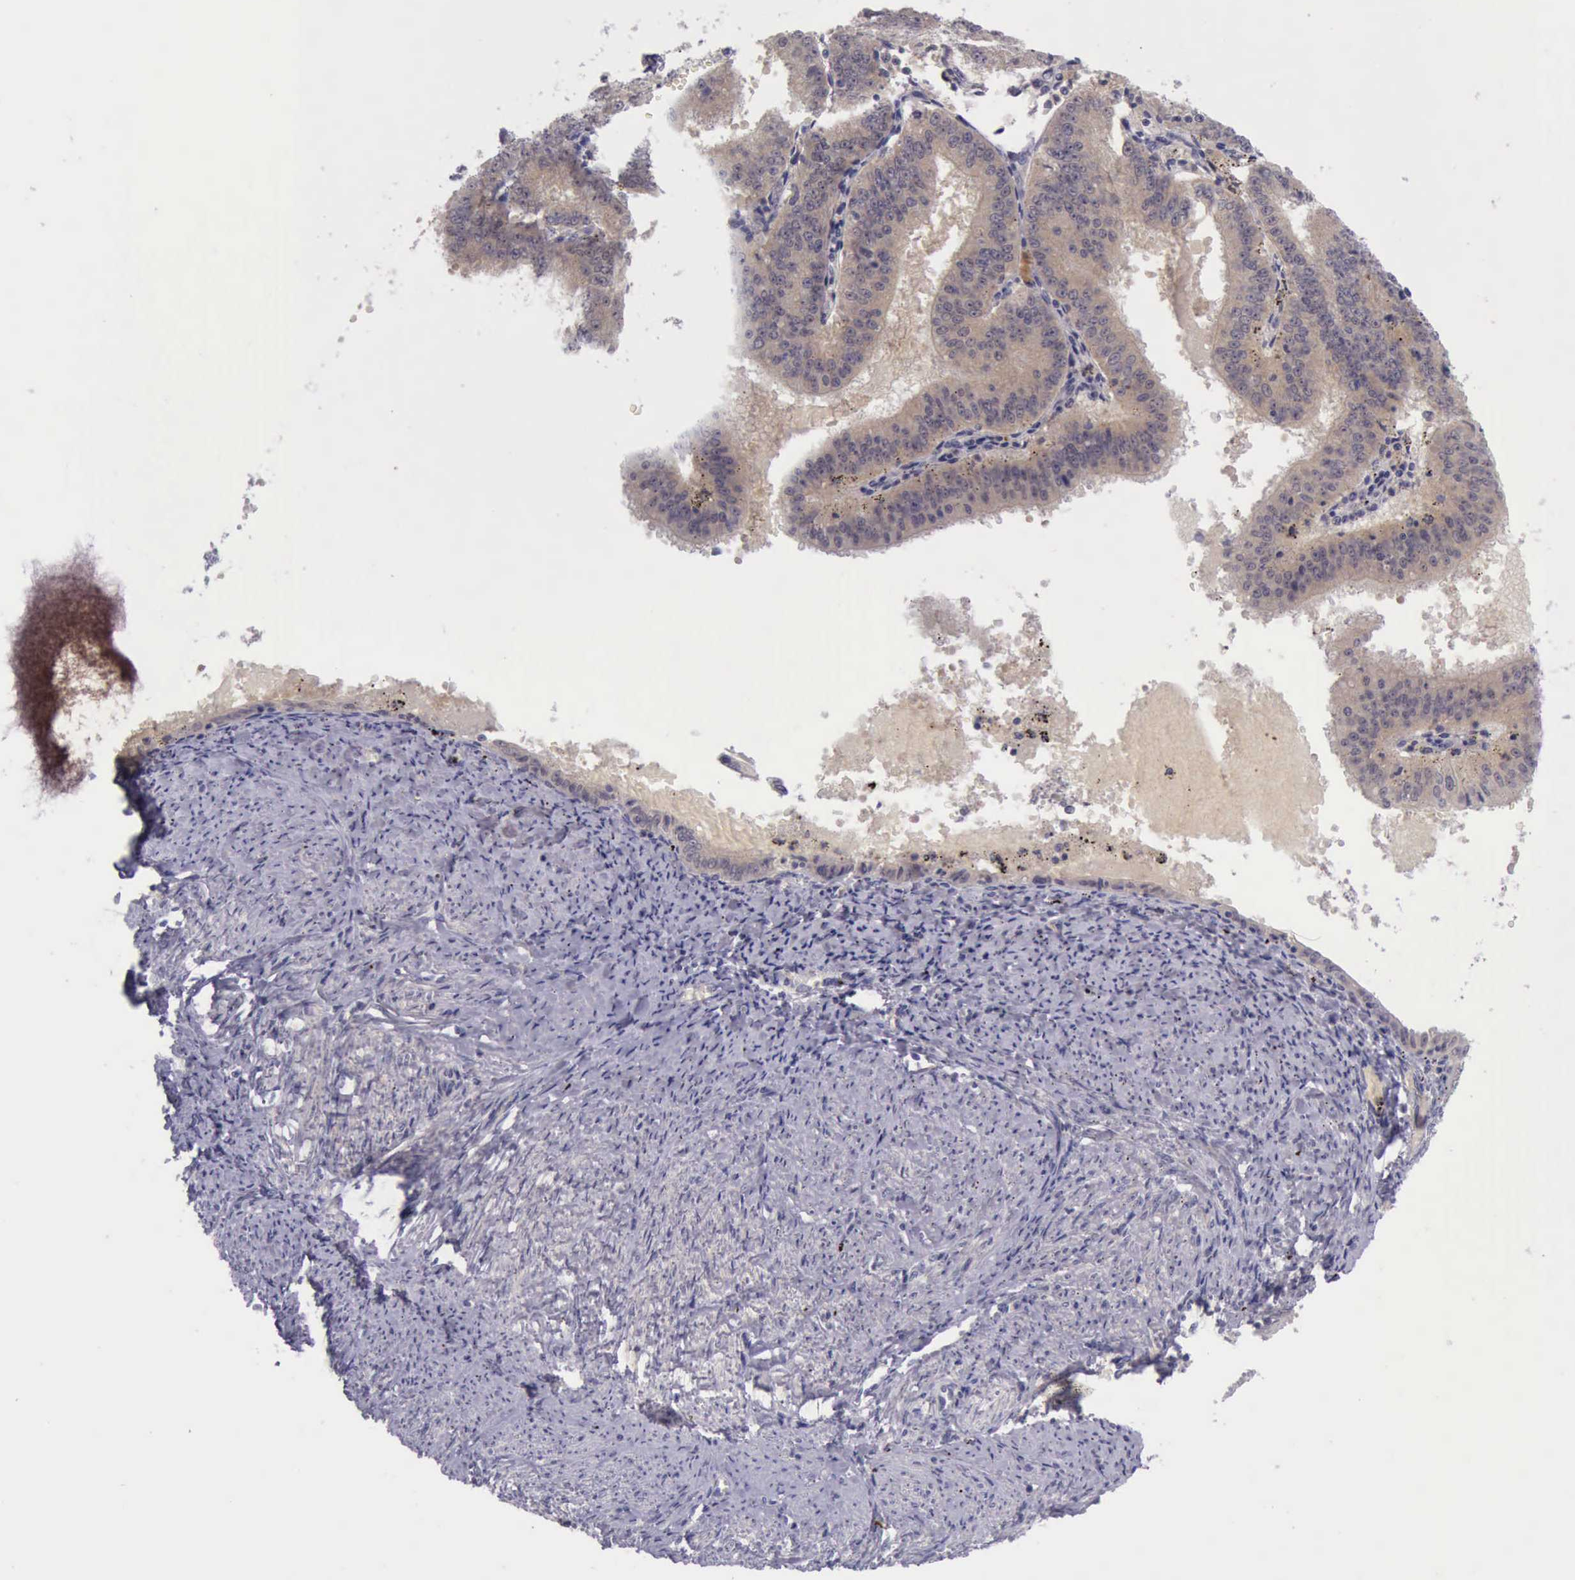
{"staining": {"intensity": "moderate", "quantity": ">75%", "location": "cytoplasmic/membranous"}, "tissue": "endometrial cancer", "cell_type": "Tumor cells", "image_type": "cancer", "snomed": [{"axis": "morphology", "description": "Adenocarcinoma, NOS"}, {"axis": "topography", "description": "Endometrium"}], "caption": "Immunohistochemistry (IHC) staining of endometrial adenocarcinoma, which shows medium levels of moderate cytoplasmic/membranous staining in about >75% of tumor cells indicating moderate cytoplasmic/membranous protein expression. The staining was performed using DAB (3,3'-diaminobenzidine) (brown) for protein detection and nuclei were counterstained in hematoxylin (blue).", "gene": "ARNT2", "patient": {"sex": "female", "age": 66}}